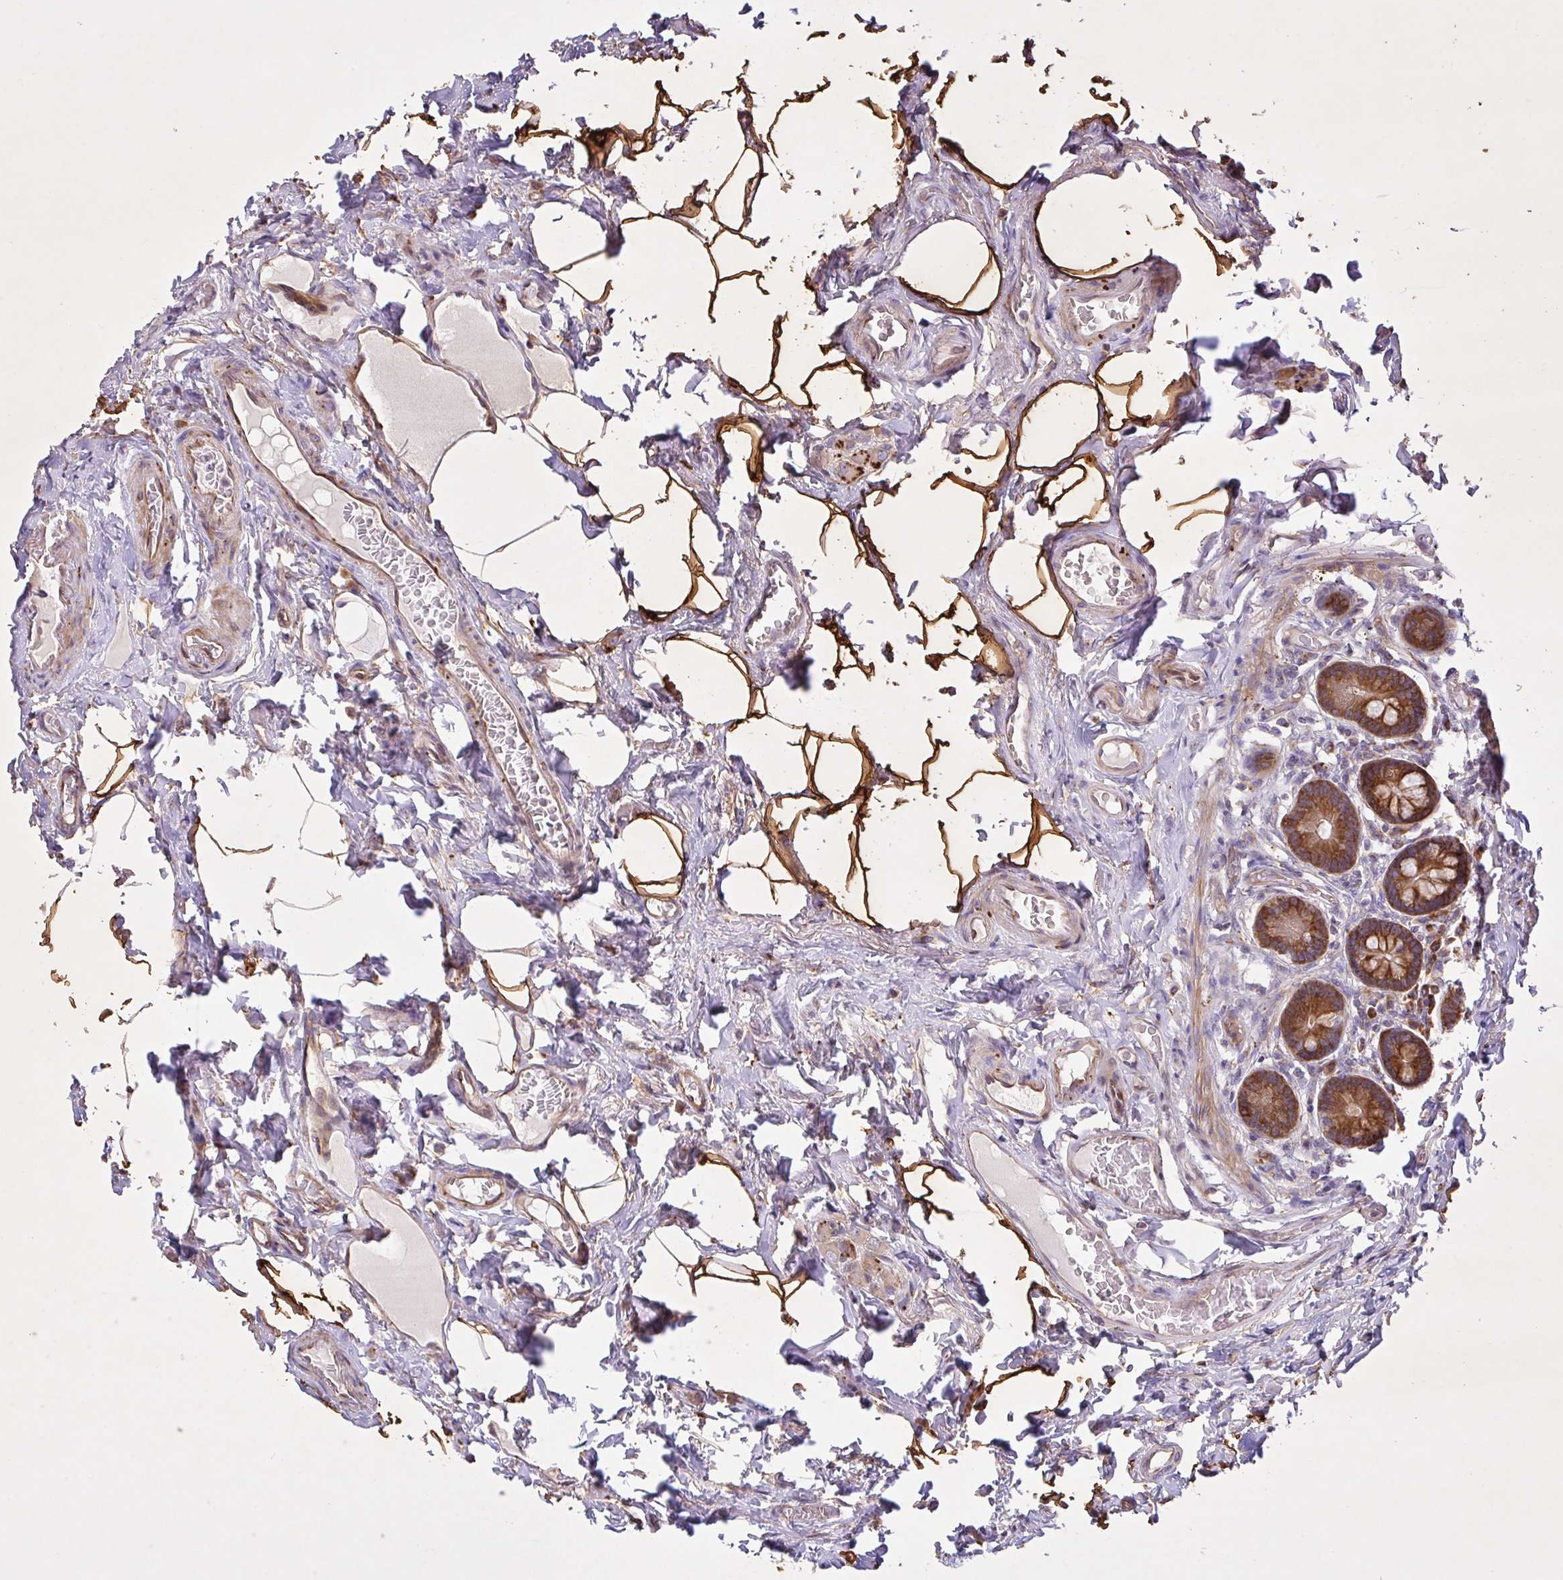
{"staining": {"intensity": "strong", "quantity": ">75%", "location": "cytoplasmic/membranous"}, "tissue": "small intestine", "cell_type": "Glandular cells", "image_type": "normal", "snomed": [{"axis": "morphology", "description": "Normal tissue, NOS"}, {"axis": "topography", "description": "Small intestine"}], "caption": "Immunohistochemical staining of normal human small intestine reveals strong cytoplasmic/membranous protein expression in about >75% of glandular cells.", "gene": "NTPCR", "patient": {"sex": "female", "age": 64}}